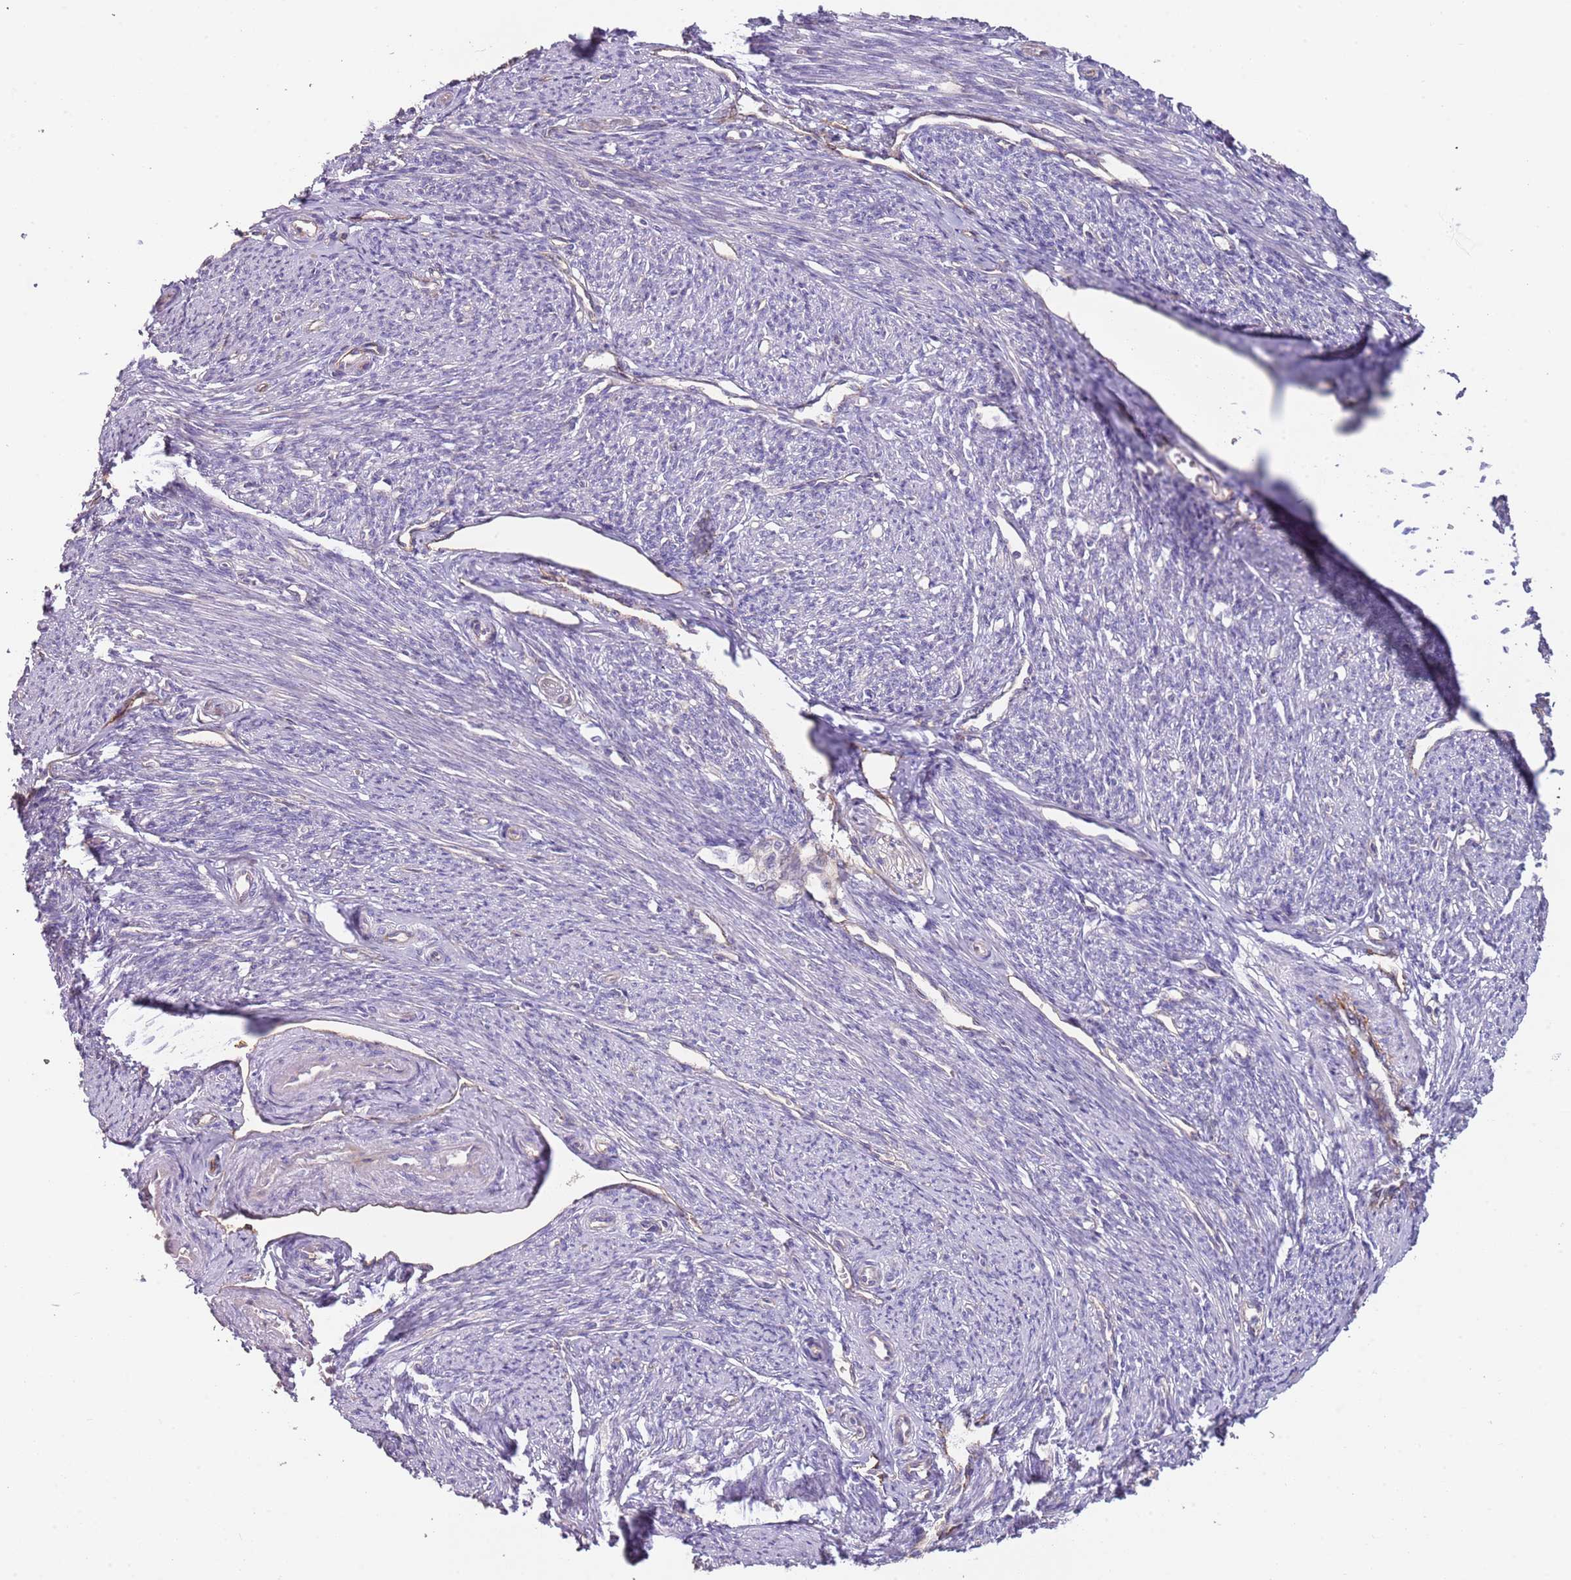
{"staining": {"intensity": "weak", "quantity": "<25%", "location": "cytoplasmic/membranous"}, "tissue": "smooth muscle", "cell_type": "Smooth muscle cells", "image_type": "normal", "snomed": [{"axis": "morphology", "description": "Normal tissue, NOS"}, {"axis": "topography", "description": "Smooth muscle"}, {"axis": "topography", "description": "Uterus"}], "caption": "DAB (3,3'-diaminobenzidine) immunohistochemical staining of benign smooth muscle exhibits no significant positivity in smooth muscle cells. (Stains: DAB IHC with hematoxylin counter stain, Microscopy: brightfield microscopy at high magnification).", "gene": "ENSG00000271254", "patient": {"sex": "female", "age": 59}}